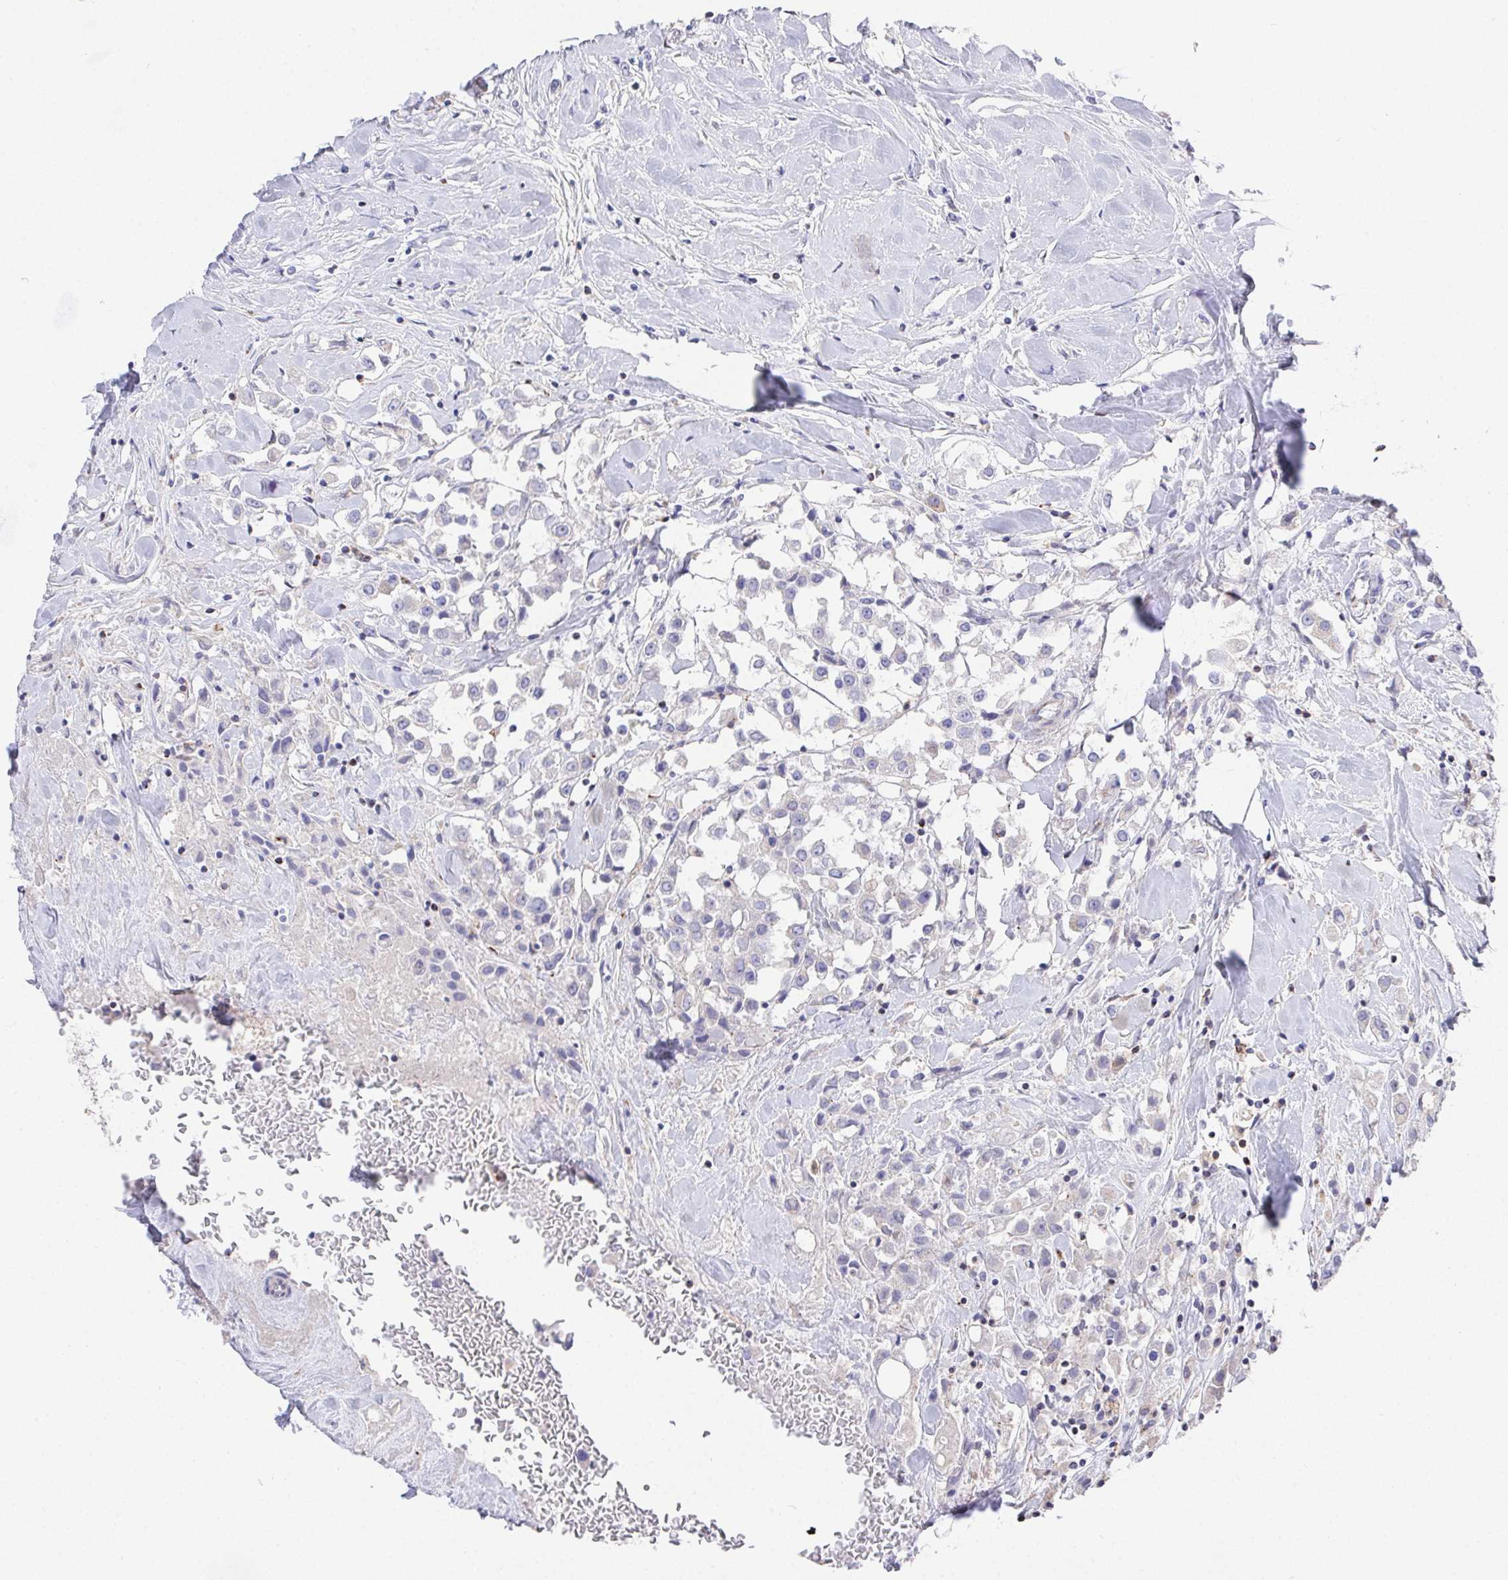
{"staining": {"intensity": "negative", "quantity": "none", "location": "none"}, "tissue": "breast cancer", "cell_type": "Tumor cells", "image_type": "cancer", "snomed": [{"axis": "morphology", "description": "Duct carcinoma"}, {"axis": "topography", "description": "Breast"}], "caption": "Tumor cells show no significant protein expression in breast cancer.", "gene": "PRG3", "patient": {"sex": "female", "age": 61}}